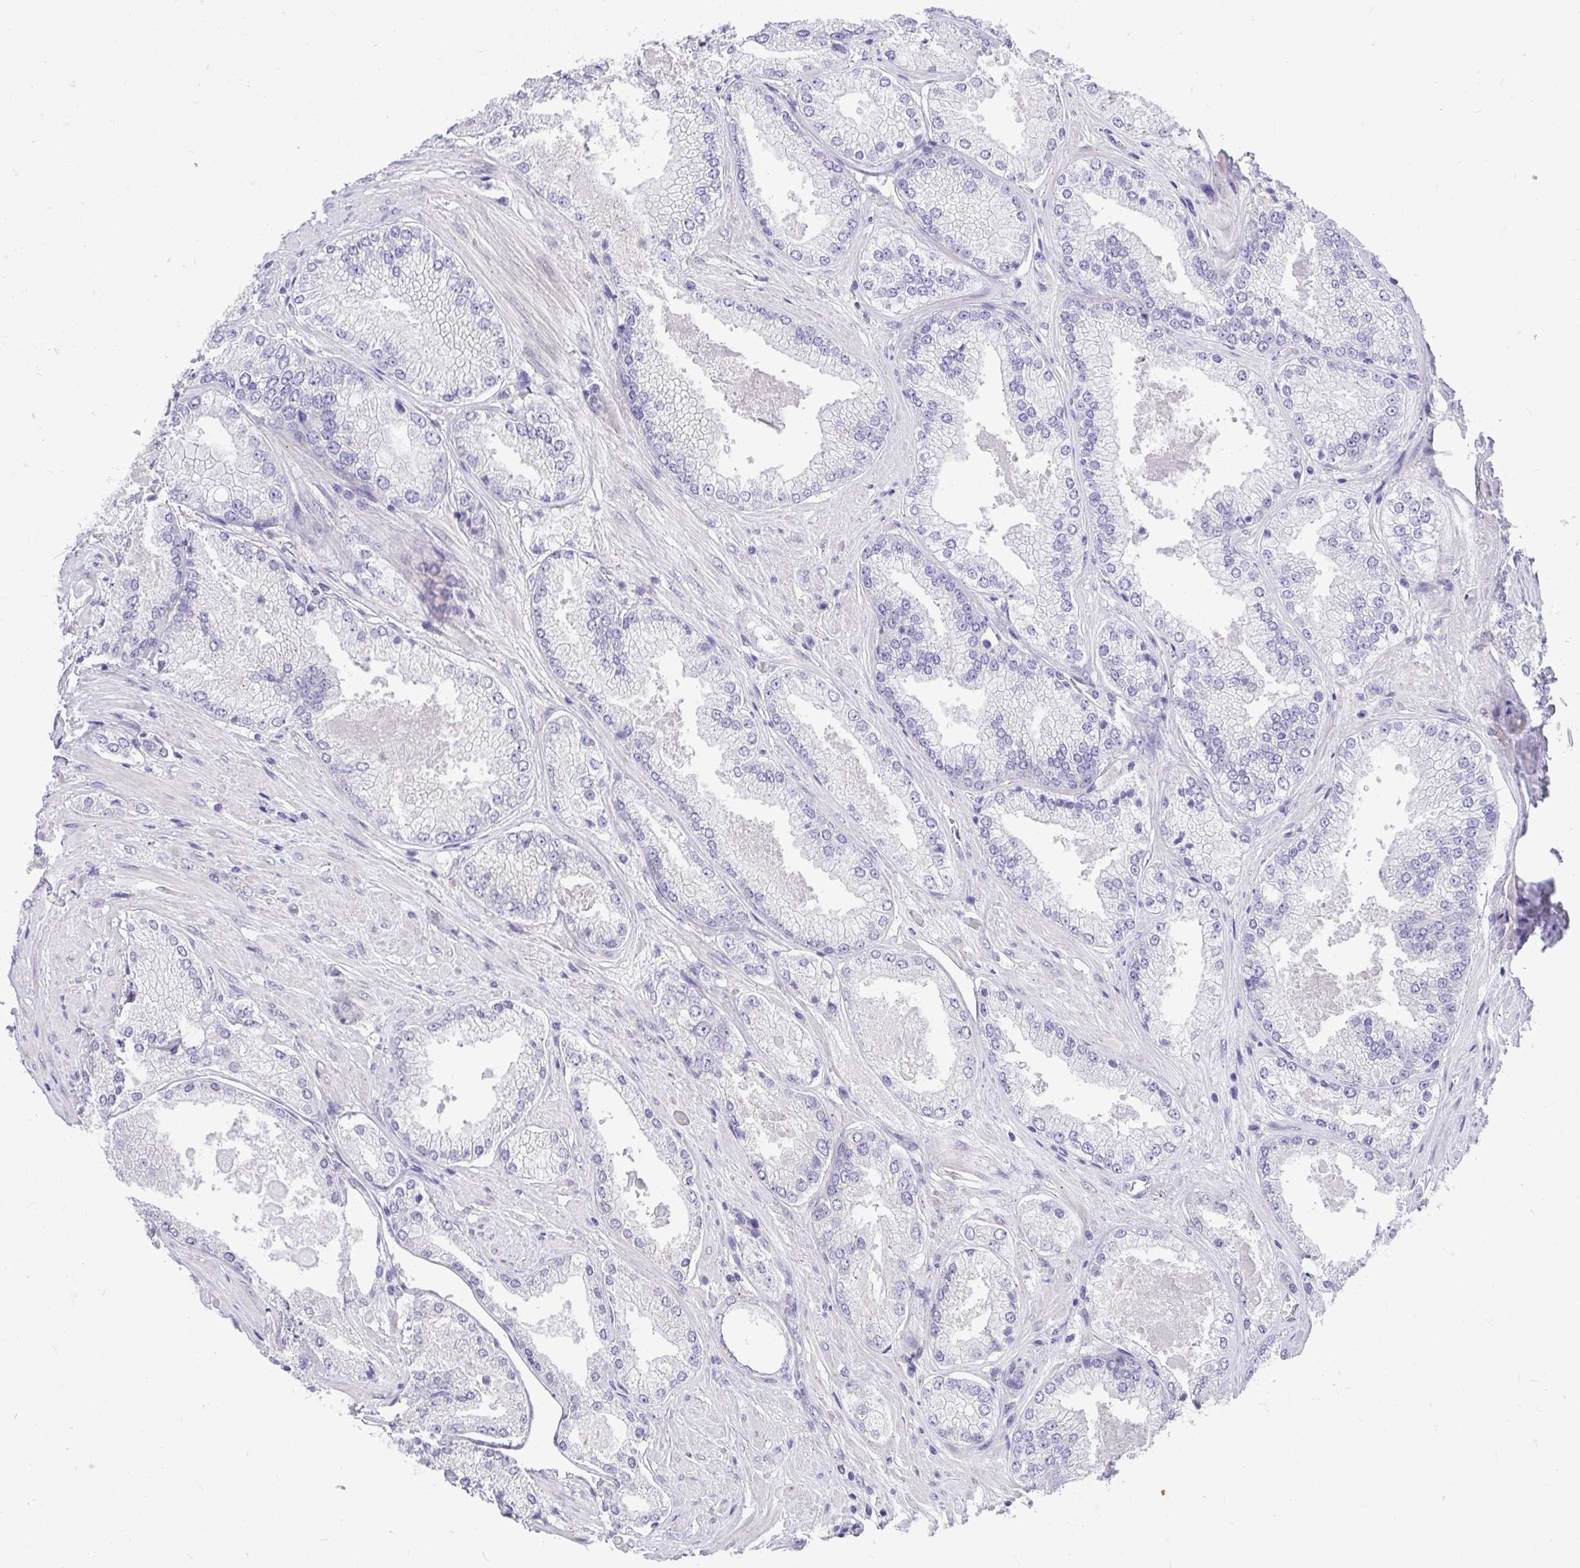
{"staining": {"intensity": "negative", "quantity": "none", "location": "none"}, "tissue": "prostate cancer", "cell_type": "Tumor cells", "image_type": "cancer", "snomed": [{"axis": "morphology", "description": "Adenocarcinoma, Low grade"}, {"axis": "topography", "description": "Prostate"}], "caption": "This is an immunohistochemistry image of human low-grade adenocarcinoma (prostate). There is no positivity in tumor cells.", "gene": "CEACAM18", "patient": {"sex": "male", "age": 68}}